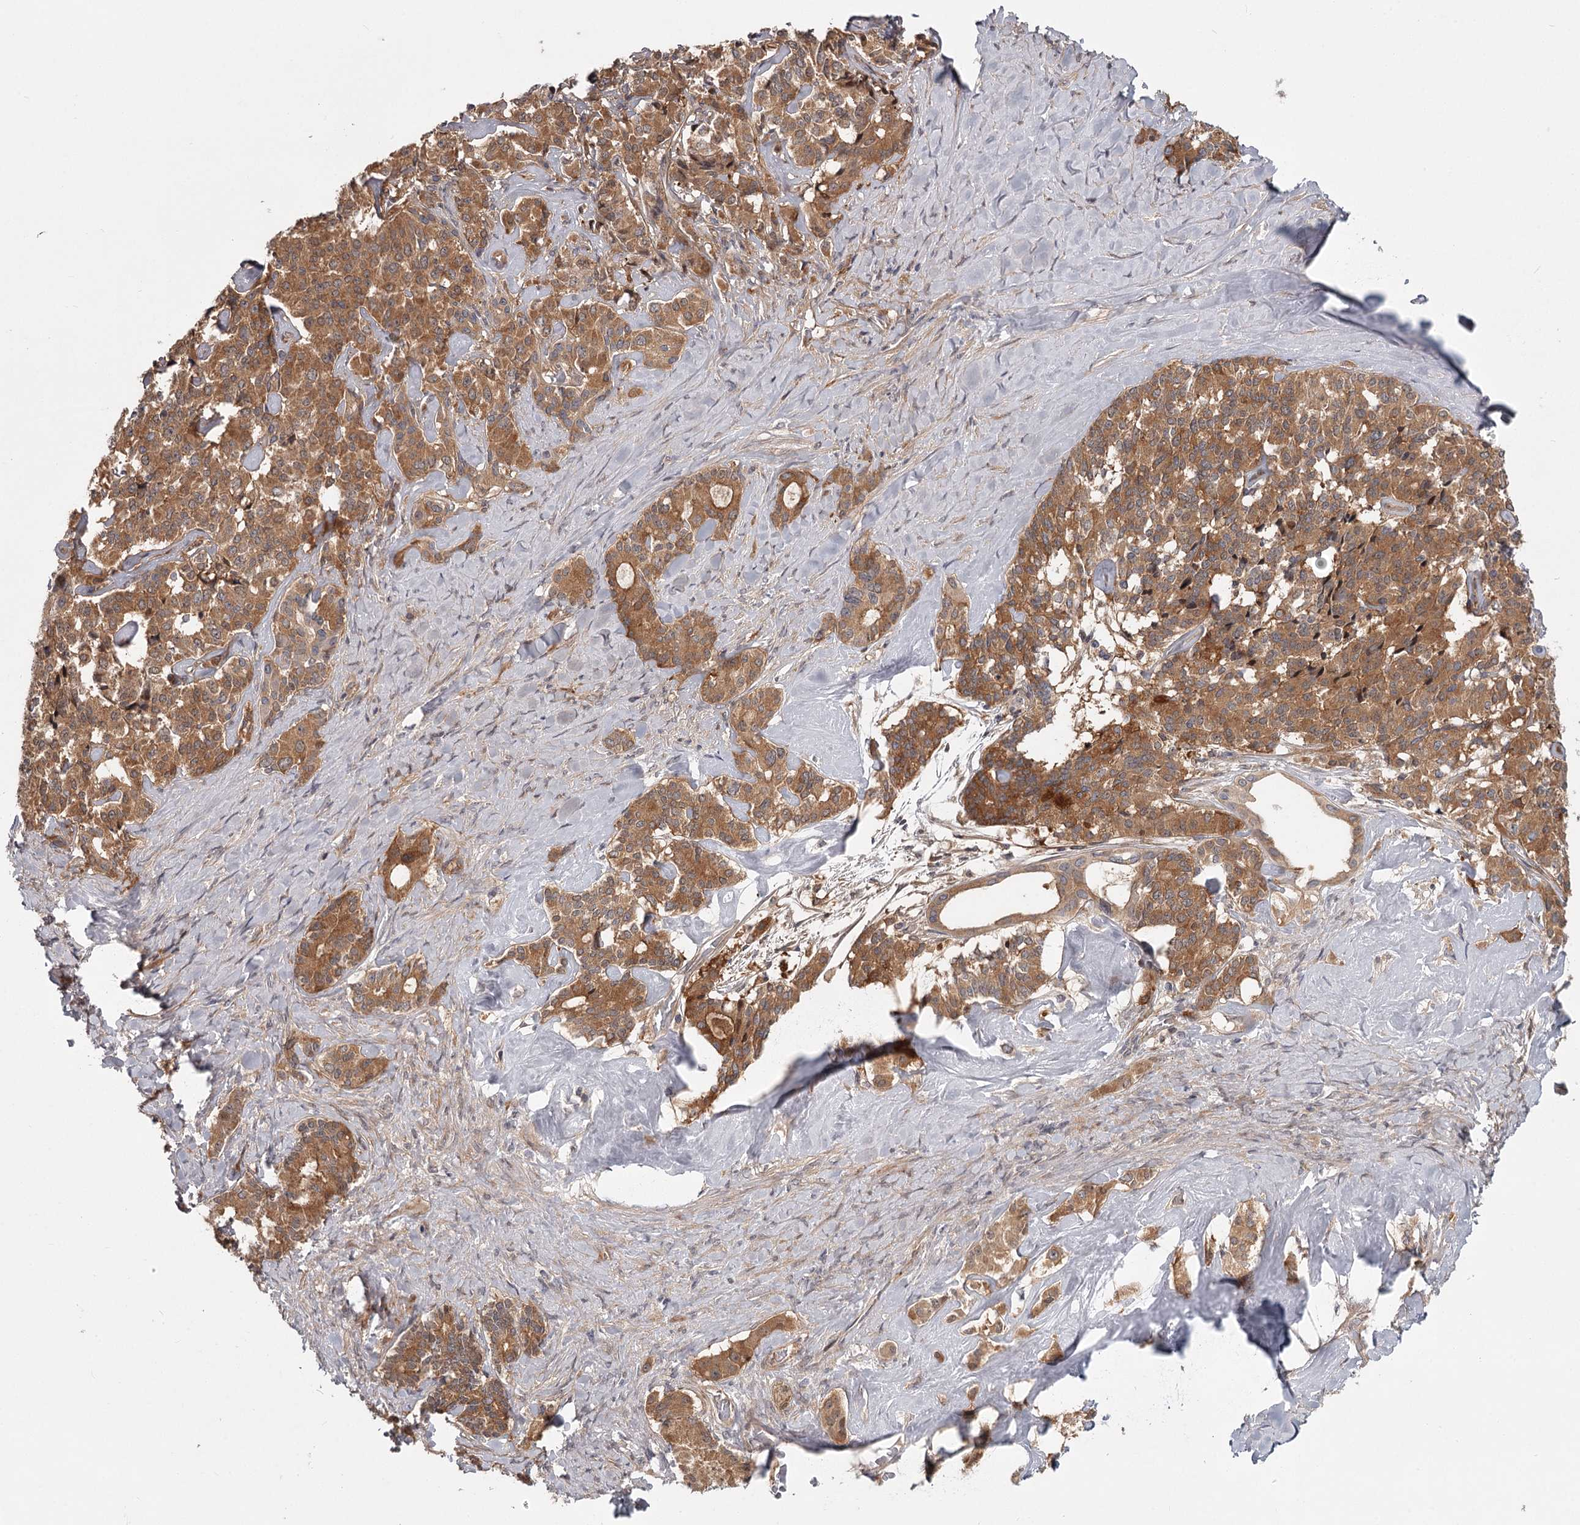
{"staining": {"intensity": "moderate", "quantity": ">75%", "location": "cytoplasmic/membranous"}, "tissue": "pancreatic cancer", "cell_type": "Tumor cells", "image_type": "cancer", "snomed": [{"axis": "morphology", "description": "Adenocarcinoma, NOS"}, {"axis": "topography", "description": "Pancreas"}], "caption": "Tumor cells display moderate cytoplasmic/membranous expression in about >75% of cells in pancreatic cancer (adenocarcinoma).", "gene": "CCNG2", "patient": {"sex": "female", "age": 74}}